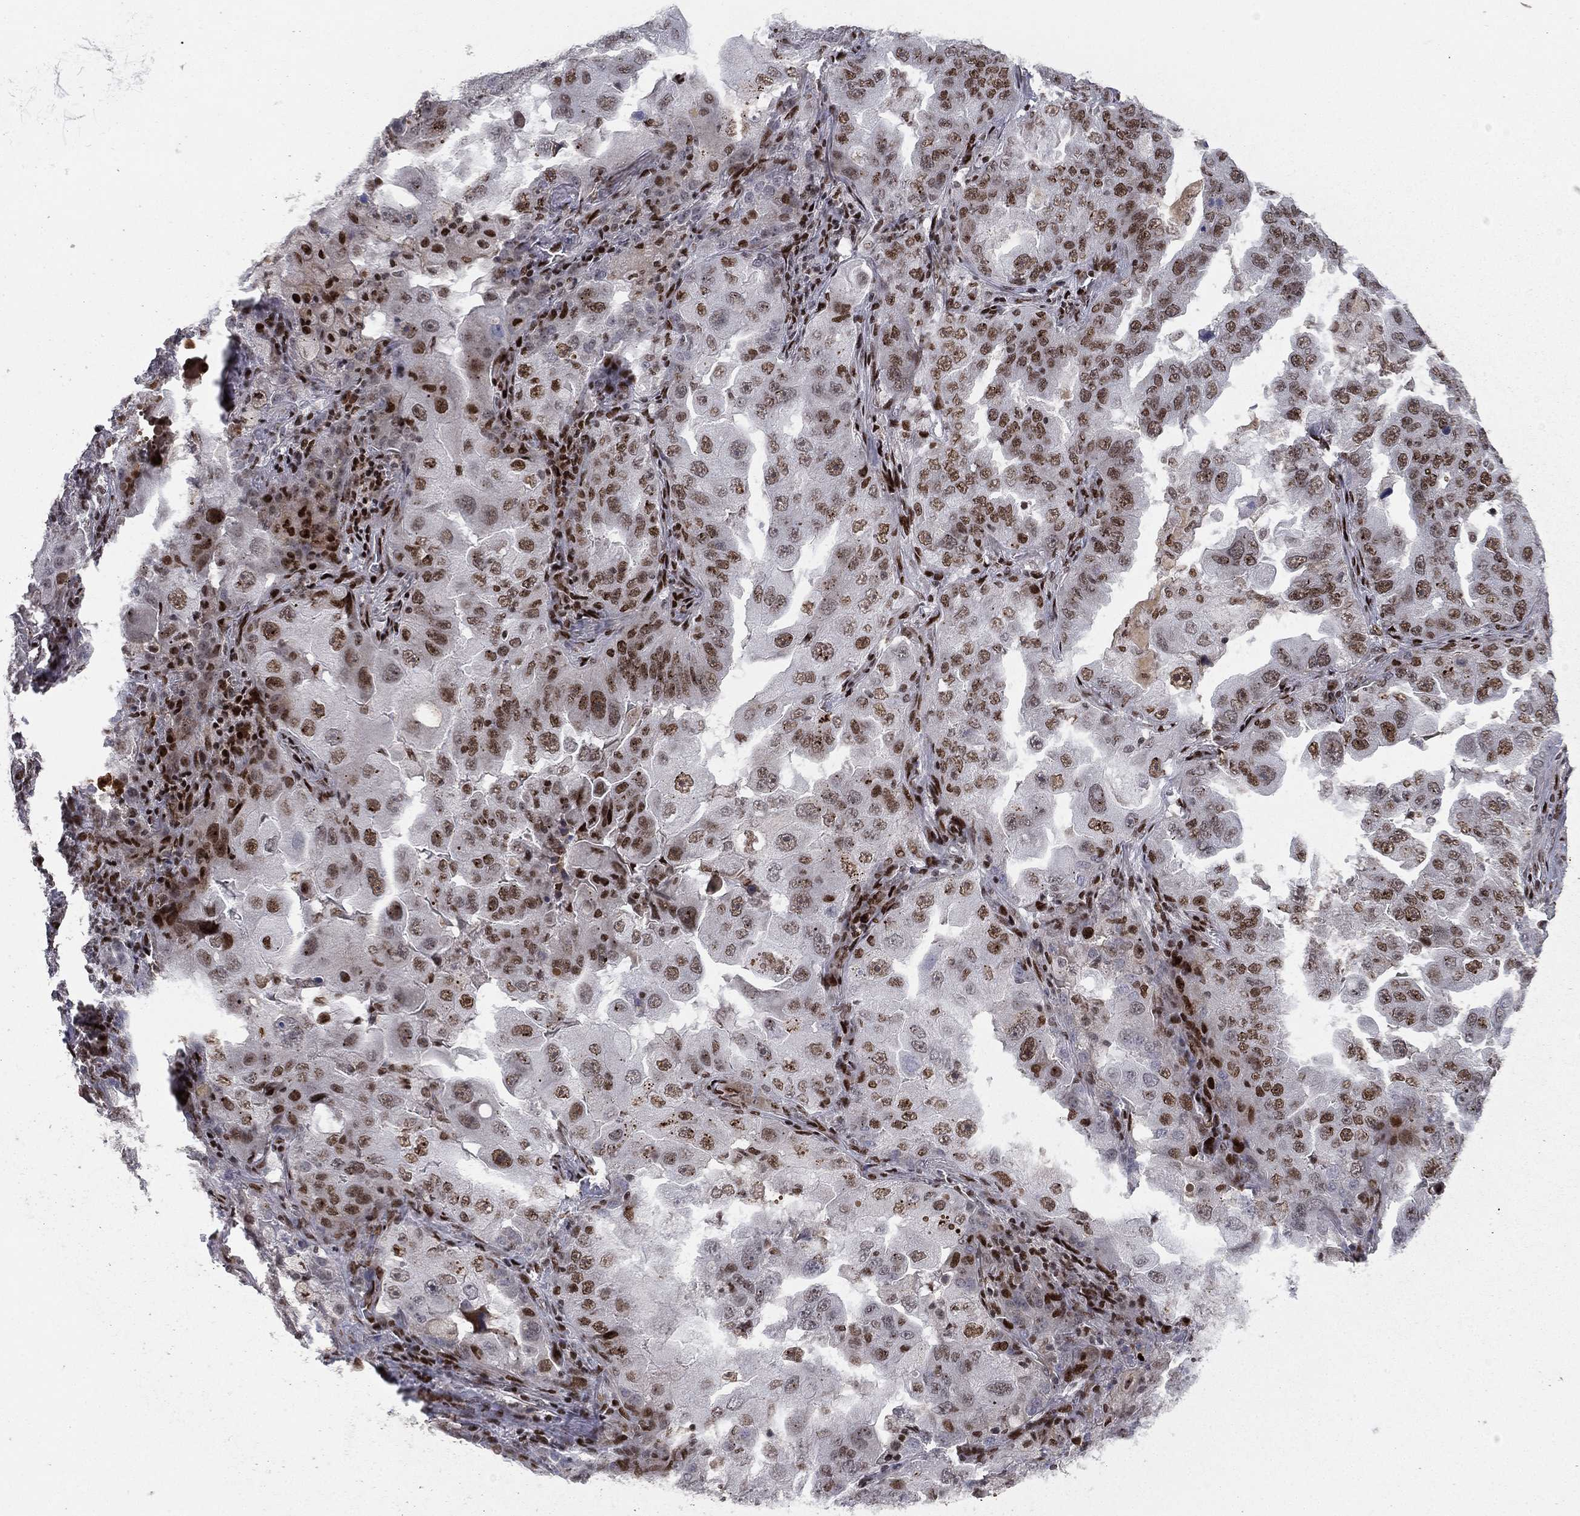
{"staining": {"intensity": "moderate", "quantity": ">75%", "location": "nuclear"}, "tissue": "lung cancer", "cell_type": "Tumor cells", "image_type": "cancer", "snomed": [{"axis": "morphology", "description": "Adenocarcinoma, NOS"}, {"axis": "topography", "description": "Lung"}], "caption": "Protein staining of lung cancer (adenocarcinoma) tissue demonstrates moderate nuclear expression in approximately >75% of tumor cells.", "gene": "RTF1", "patient": {"sex": "female", "age": 61}}